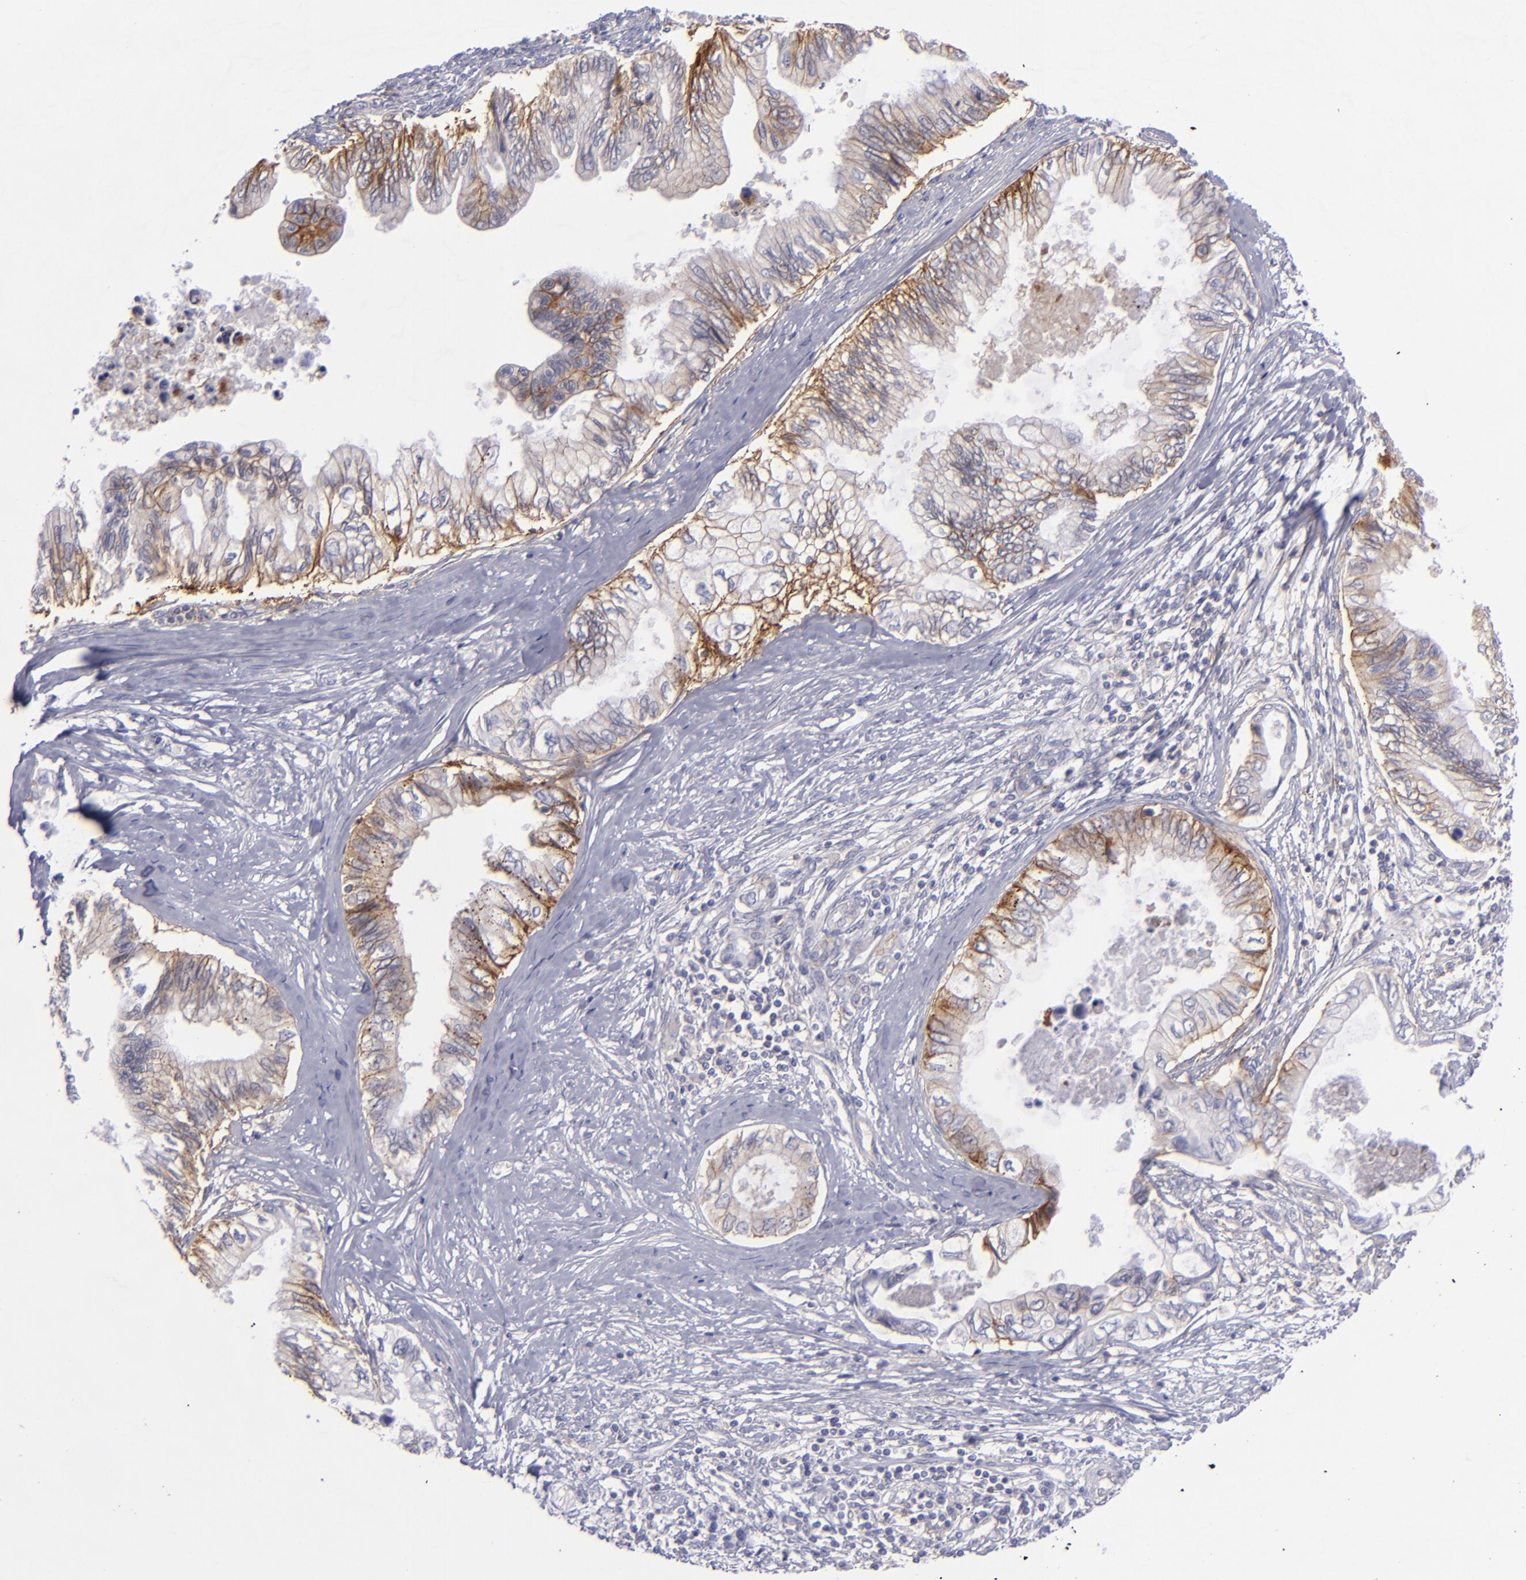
{"staining": {"intensity": "moderate", "quantity": "25%-75%", "location": "cytoplasmic/membranous"}, "tissue": "pancreatic cancer", "cell_type": "Tumor cells", "image_type": "cancer", "snomed": [{"axis": "morphology", "description": "Adenocarcinoma, NOS"}, {"axis": "topography", "description": "Pancreas"}], "caption": "Immunohistochemistry (IHC) image of neoplastic tissue: human pancreatic adenocarcinoma stained using immunohistochemistry (IHC) shows medium levels of moderate protein expression localized specifically in the cytoplasmic/membranous of tumor cells, appearing as a cytoplasmic/membranous brown color.", "gene": "BSG", "patient": {"sex": "female", "age": 66}}